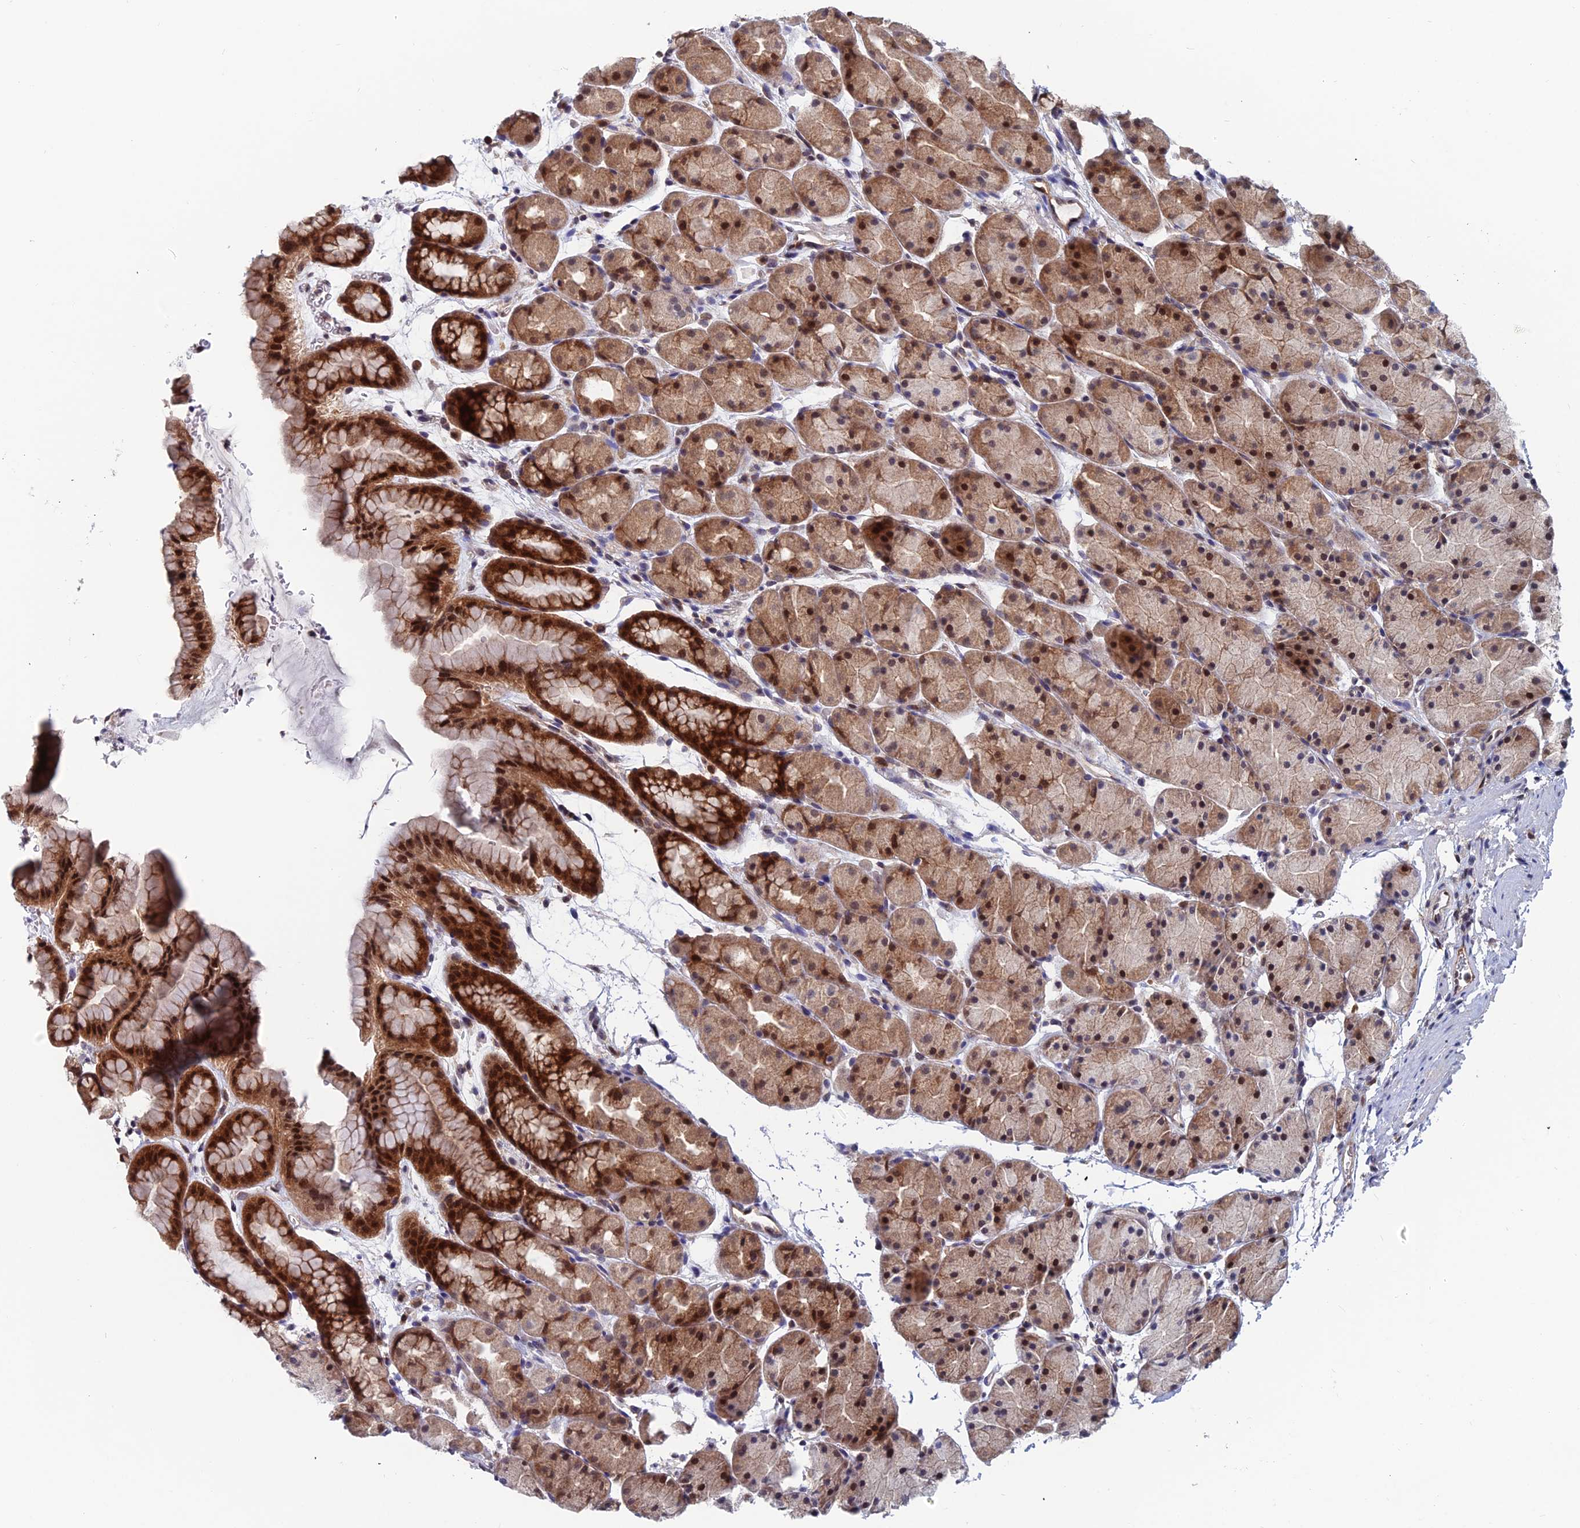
{"staining": {"intensity": "strong", "quantity": ">75%", "location": "cytoplasmic/membranous,nuclear"}, "tissue": "stomach", "cell_type": "Glandular cells", "image_type": "normal", "snomed": [{"axis": "morphology", "description": "Normal tissue, NOS"}, {"axis": "topography", "description": "Stomach, upper"}, {"axis": "topography", "description": "Stomach"}], "caption": "This image reveals immunohistochemistry (IHC) staining of unremarkable human stomach, with high strong cytoplasmic/membranous,nuclear expression in approximately >75% of glandular cells.", "gene": "IGBP1", "patient": {"sex": "male", "age": 47}}